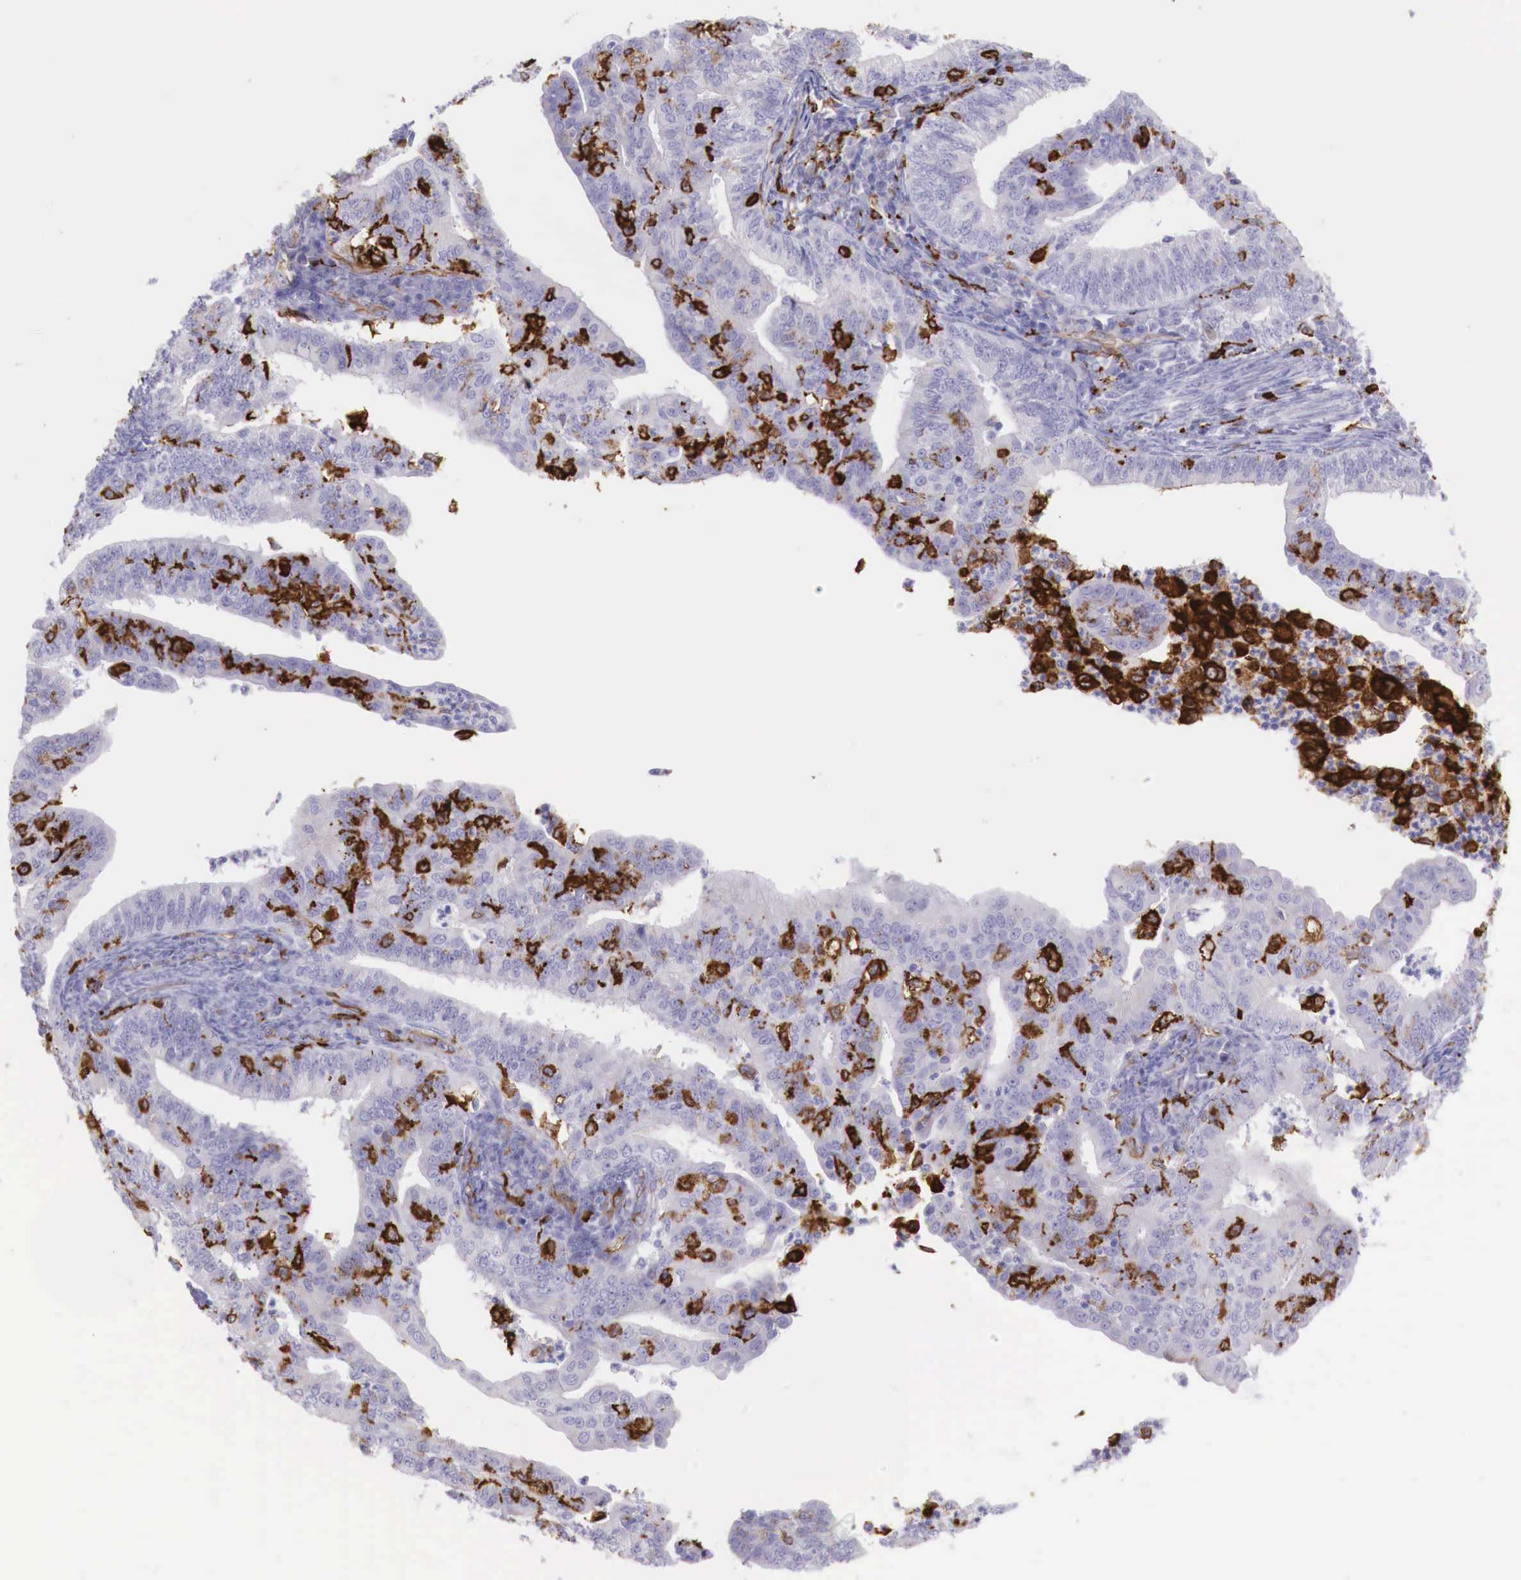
{"staining": {"intensity": "negative", "quantity": "none", "location": "none"}, "tissue": "endometrial cancer", "cell_type": "Tumor cells", "image_type": "cancer", "snomed": [{"axis": "morphology", "description": "Adenocarcinoma, NOS"}, {"axis": "topography", "description": "Endometrium"}], "caption": "Tumor cells show no significant protein staining in endometrial cancer (adenocarcinoma).", "gene": "MSR1", "patient": {"sex": "female", "age": 66}}